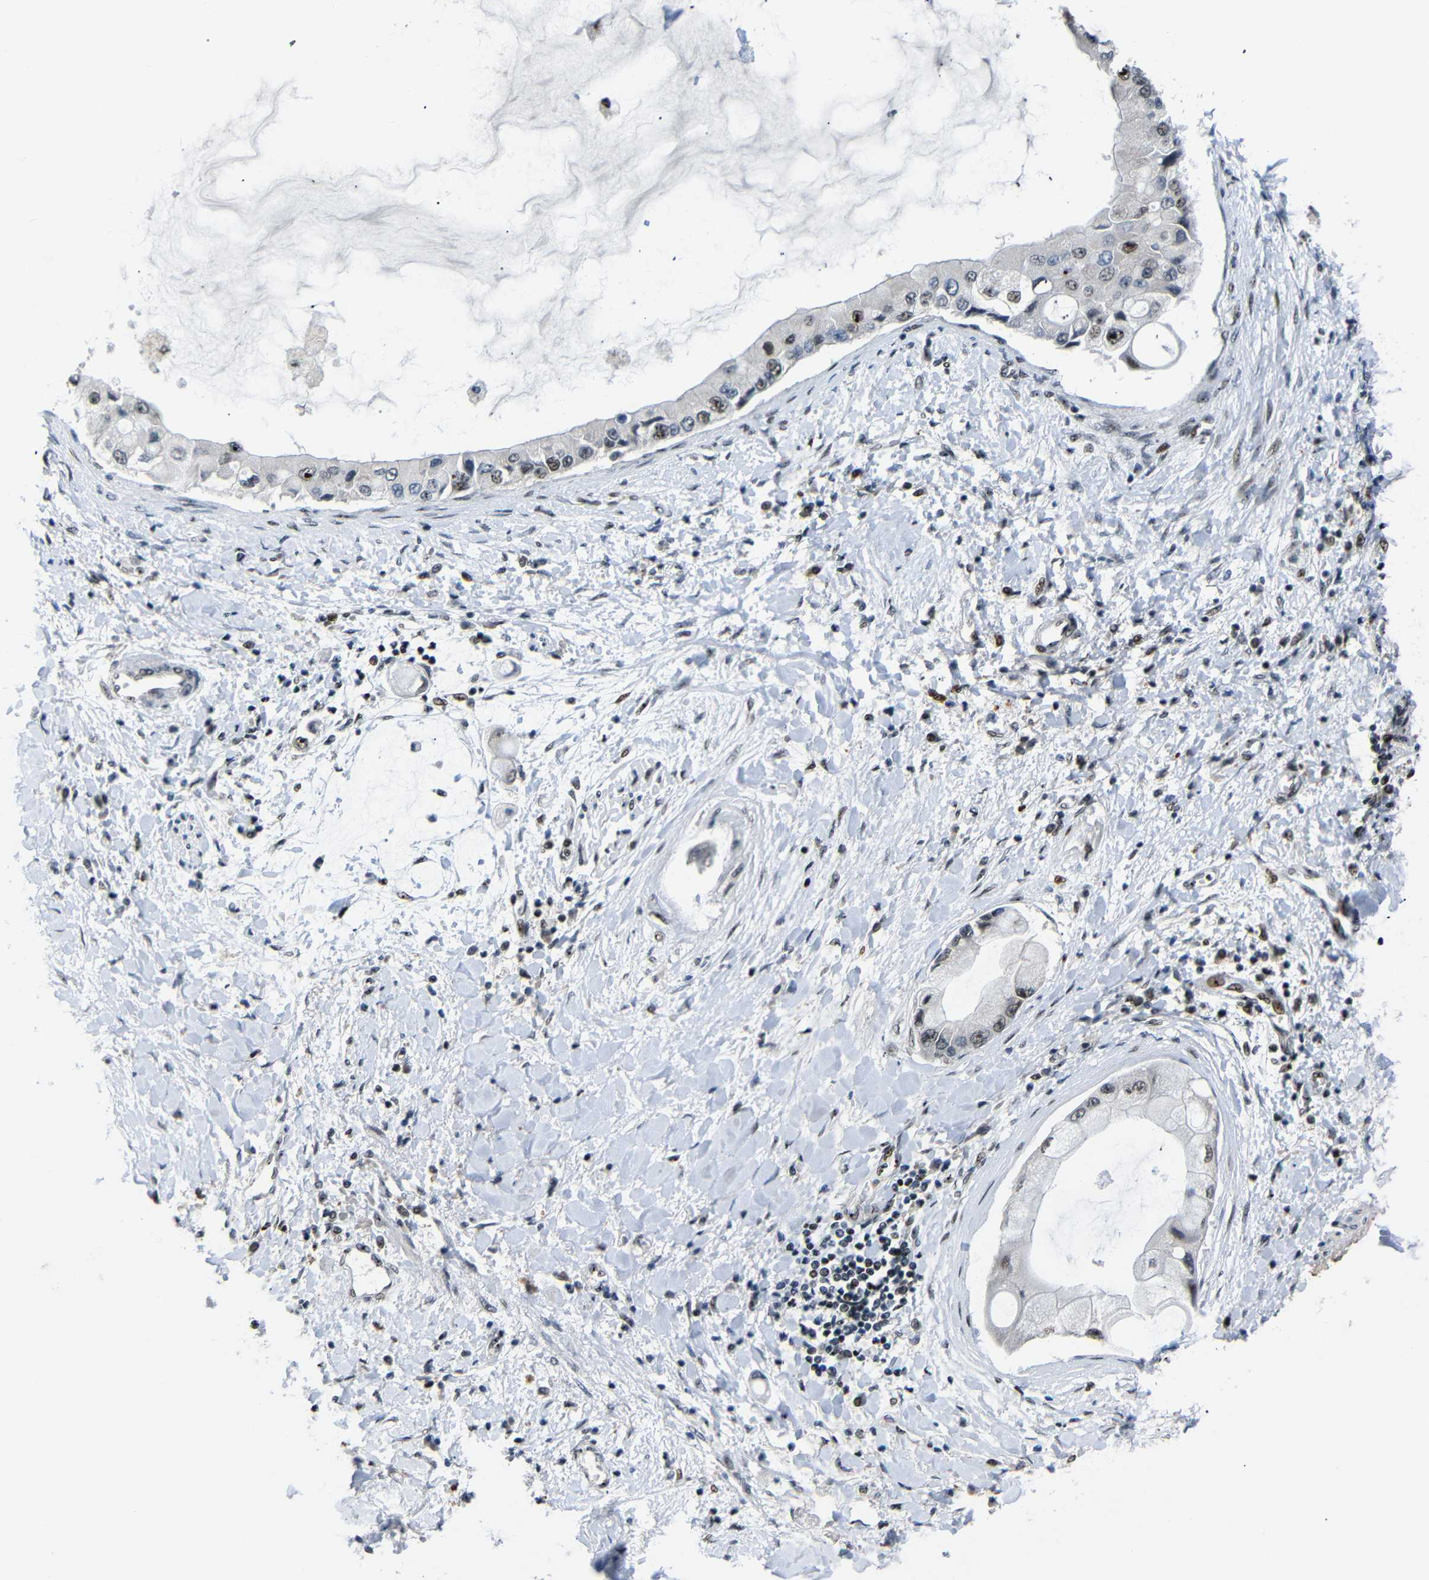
{"staining": {"intensity": "moderate", "quantity": "25%-75%", "location": "nuclear"}, "tissue": "liver cancer", "cell_type": "Tumor cells", "image_type": "cancer", "snomed": [{"axis": "morphology", "description": "Cholangiocarcinoma"}, {"axis": "topography", "description": "Liver"}], "caption": "IHC image of human liver cholangiocarcinoma stained for a protein (brown), which reveals medium levels of moderate nuclear staining in approximately 25%-75% of tumor cells.", "gene": "SETDB2", "patient": {"sex": "male", "age": 50}}